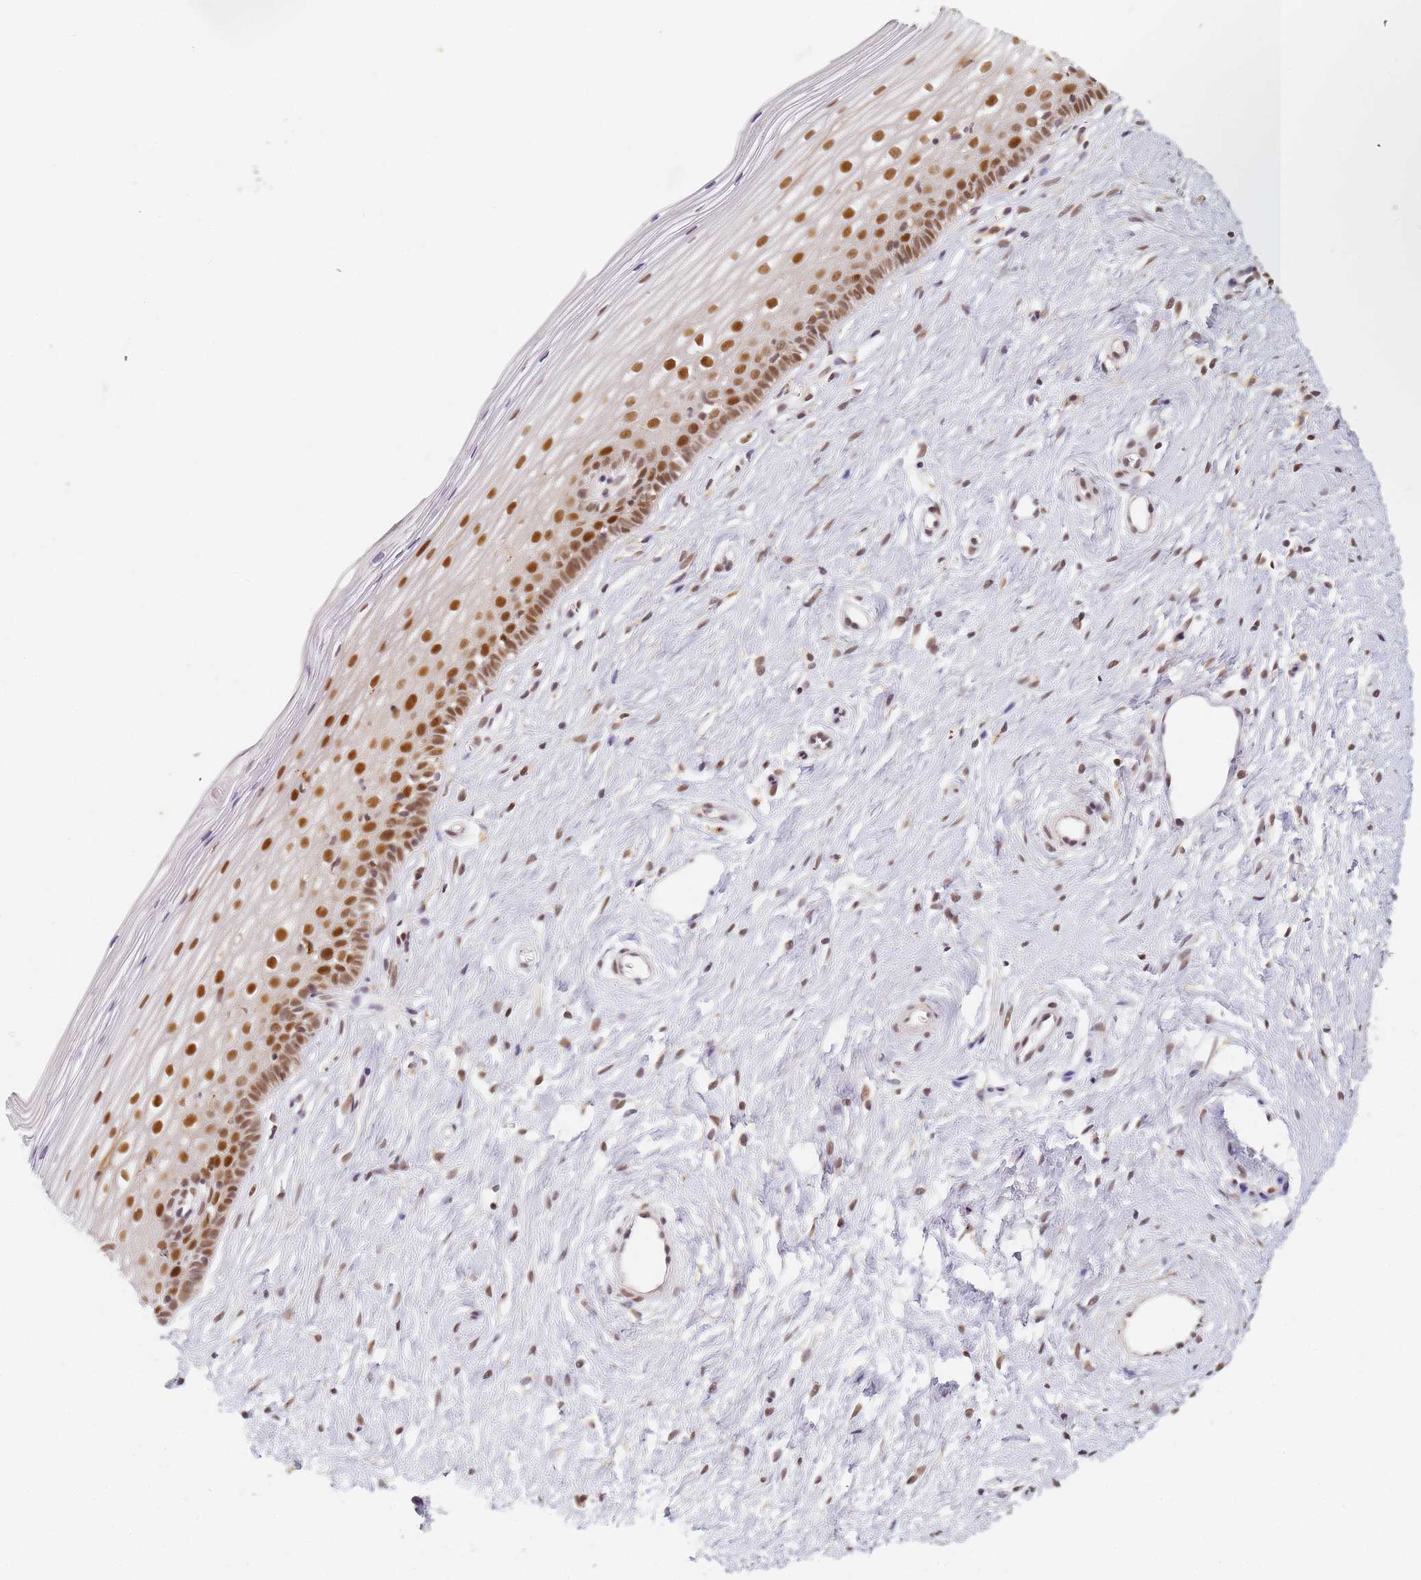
{"staining": {"intensity": "moderate", "quantity": "<25%", "location": "cytoplasmic/membranous,nuclear"}, "tissue": "cervix", "cell_type": "Glandular cells", "image_type": "normal", "snomed": [{"axis": "morphology", "description": "Normal tissue, NOS"}, {"axis": "topography", "description": "Cervix"}], "caption": "Immunohistochemistry (IHC) of unremarkable cervix shows low levels of moderate cytoplasmic/membranous,nuclear staining in about <25% of glandular cells. Immunohistochemistry (IHC) stains the protein in brown and the nuclei are stained blue.", "gene": "HMCES", "patient": {"sex": "female", "age": 40}}